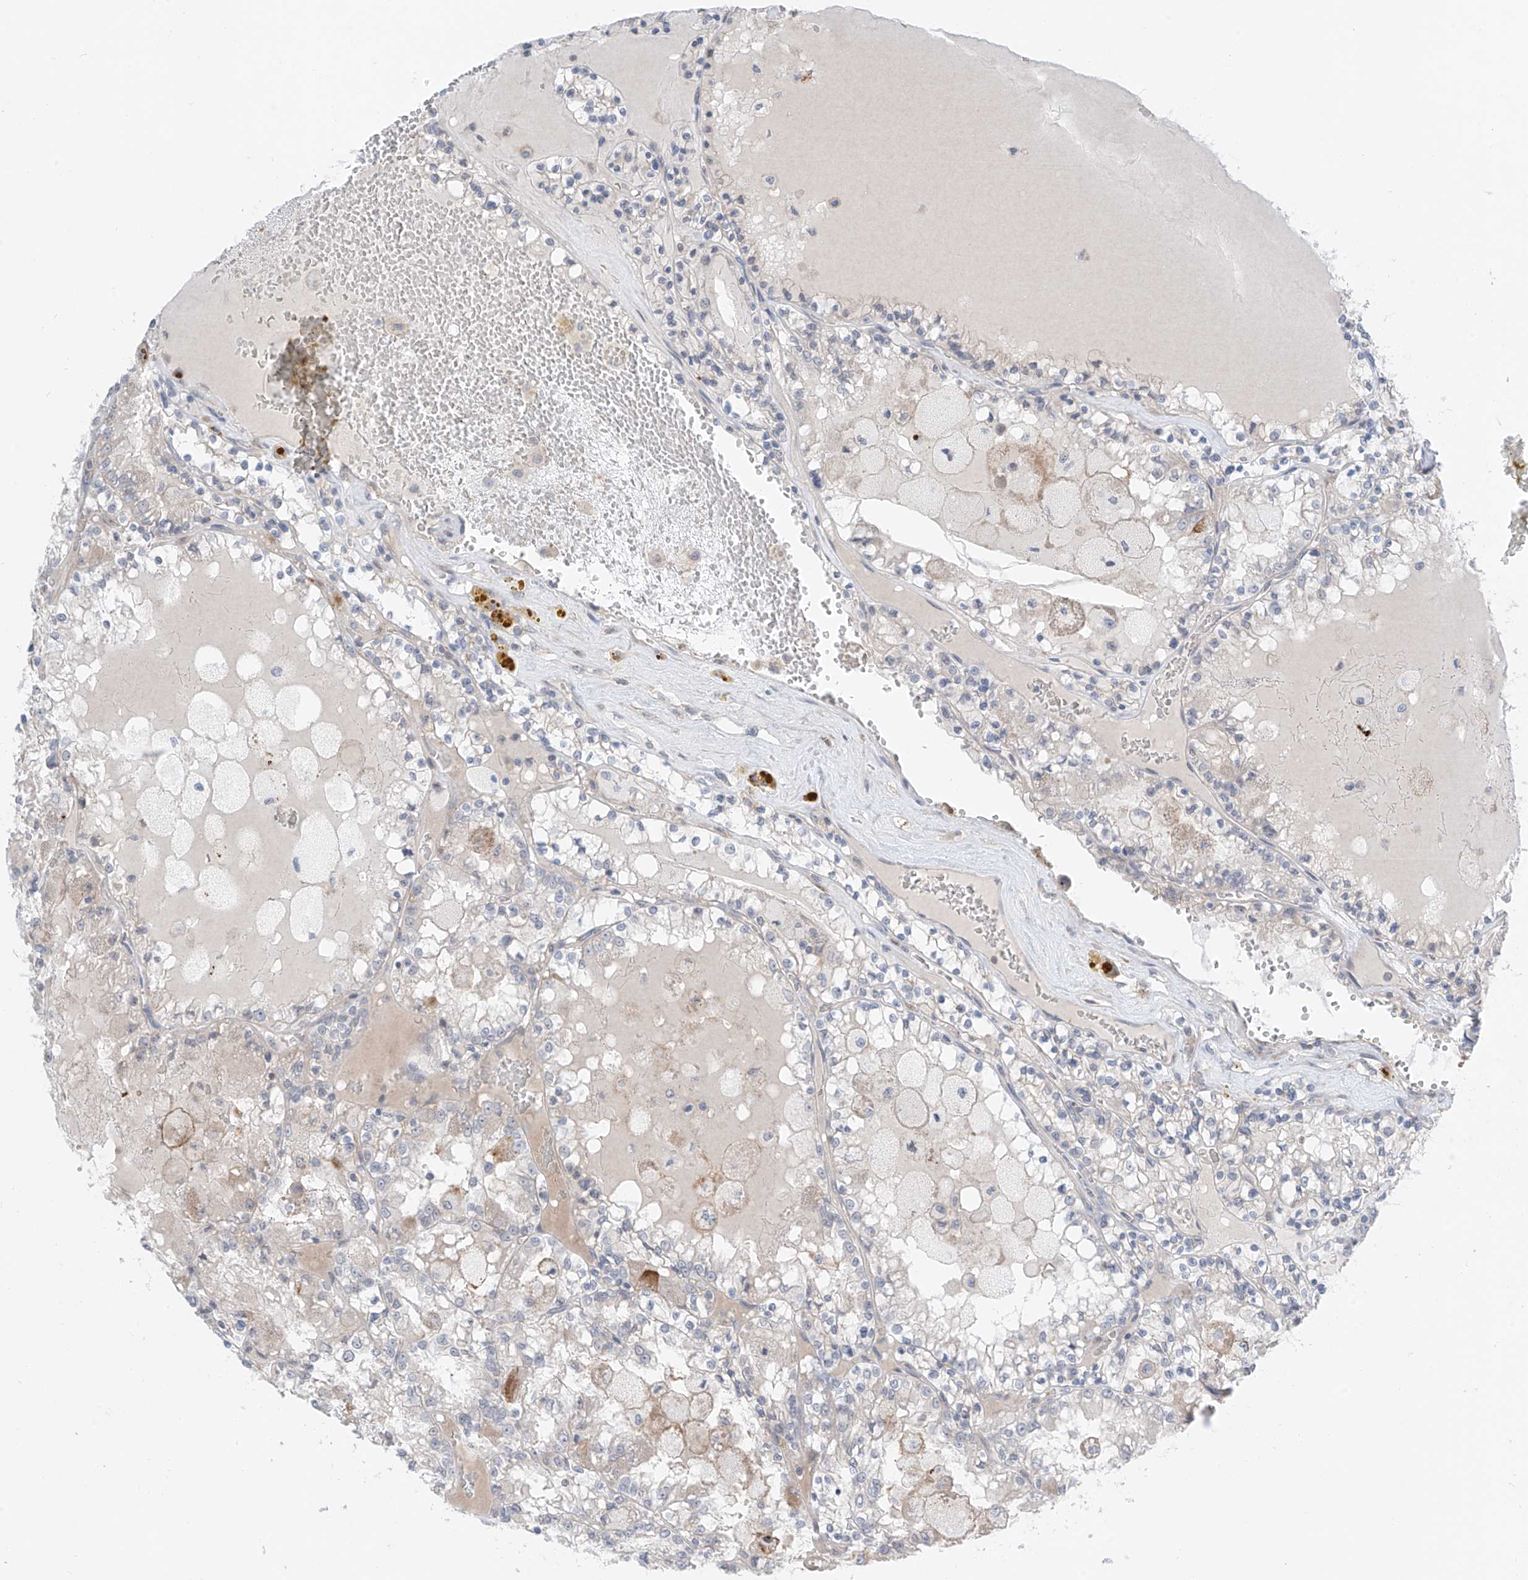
{"staining": {"intensity": "negative", "quantity": "none", "location": "none"}, "tissue": "renal cancer", "cell_type": "Tumor cells", "image_type": "cancer", "snomed": [{"axis": "morphology", "description": "Adenocarcinoma, NOS"}, {"axis": "topography", "description": "Kidney"}], "caption": "Image shows no protein positivity in tumor cells of renal cancer (adenocarcinoma) tissue.", "gene": "ABLIM2", "patient": {"sex": "female", "age": 56}}